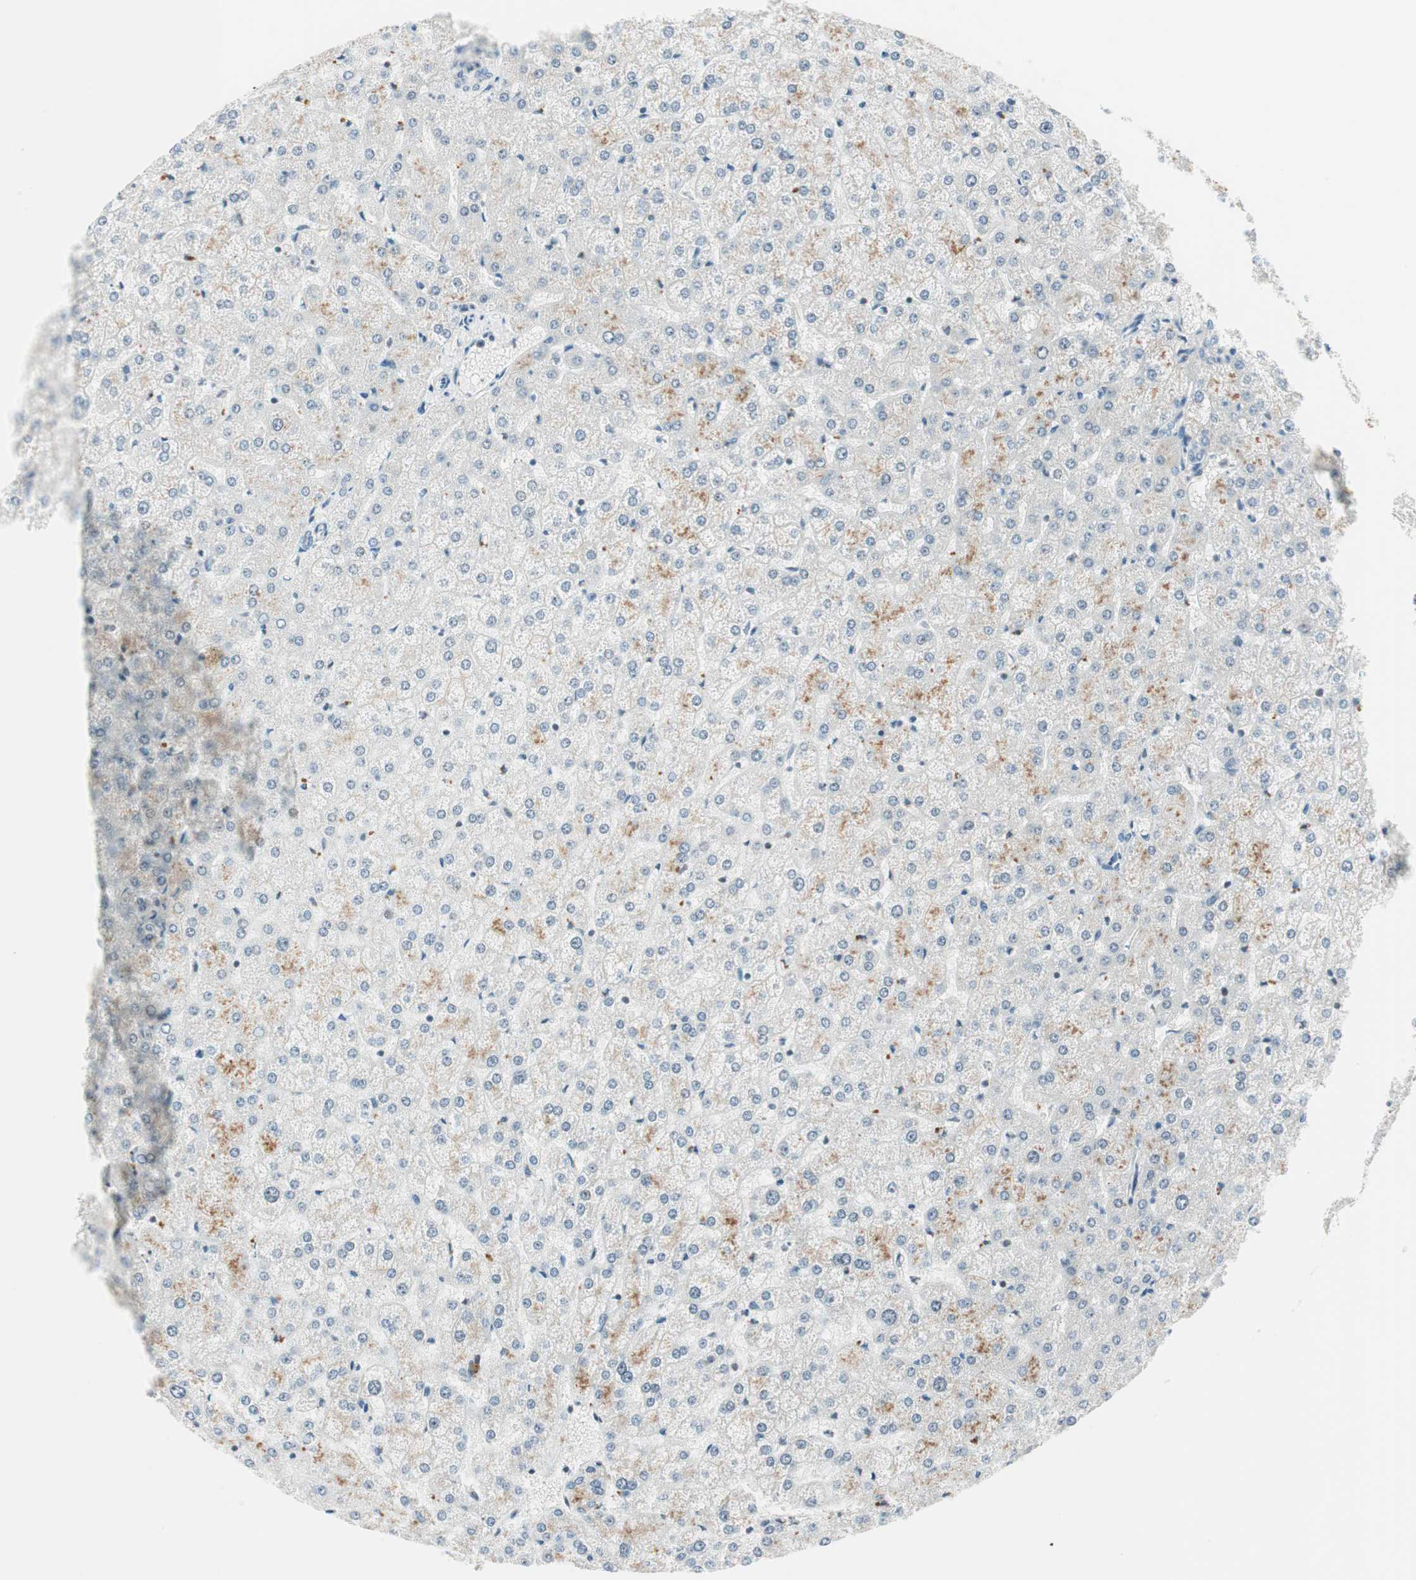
{"staining": {"intensity": "negative", "quantity": "none", "location": "none"}, "tissue": "liver", "cell_type": "Hepatocytes", "image_type": "normal", "snomed": [{"axis": "morphology", "description": "Normal tissue, NOS"}, {"axis": "topography", "description": "Liver"}], "caption": "This micrograph is of benign liver stained with immunohistochemistry to label a protein in brown with the nuclei are counter-stained blue. There is no expression in hepatocytes.", "gene": "TPT1", "patient": {"sex": "female", "age": 32}}